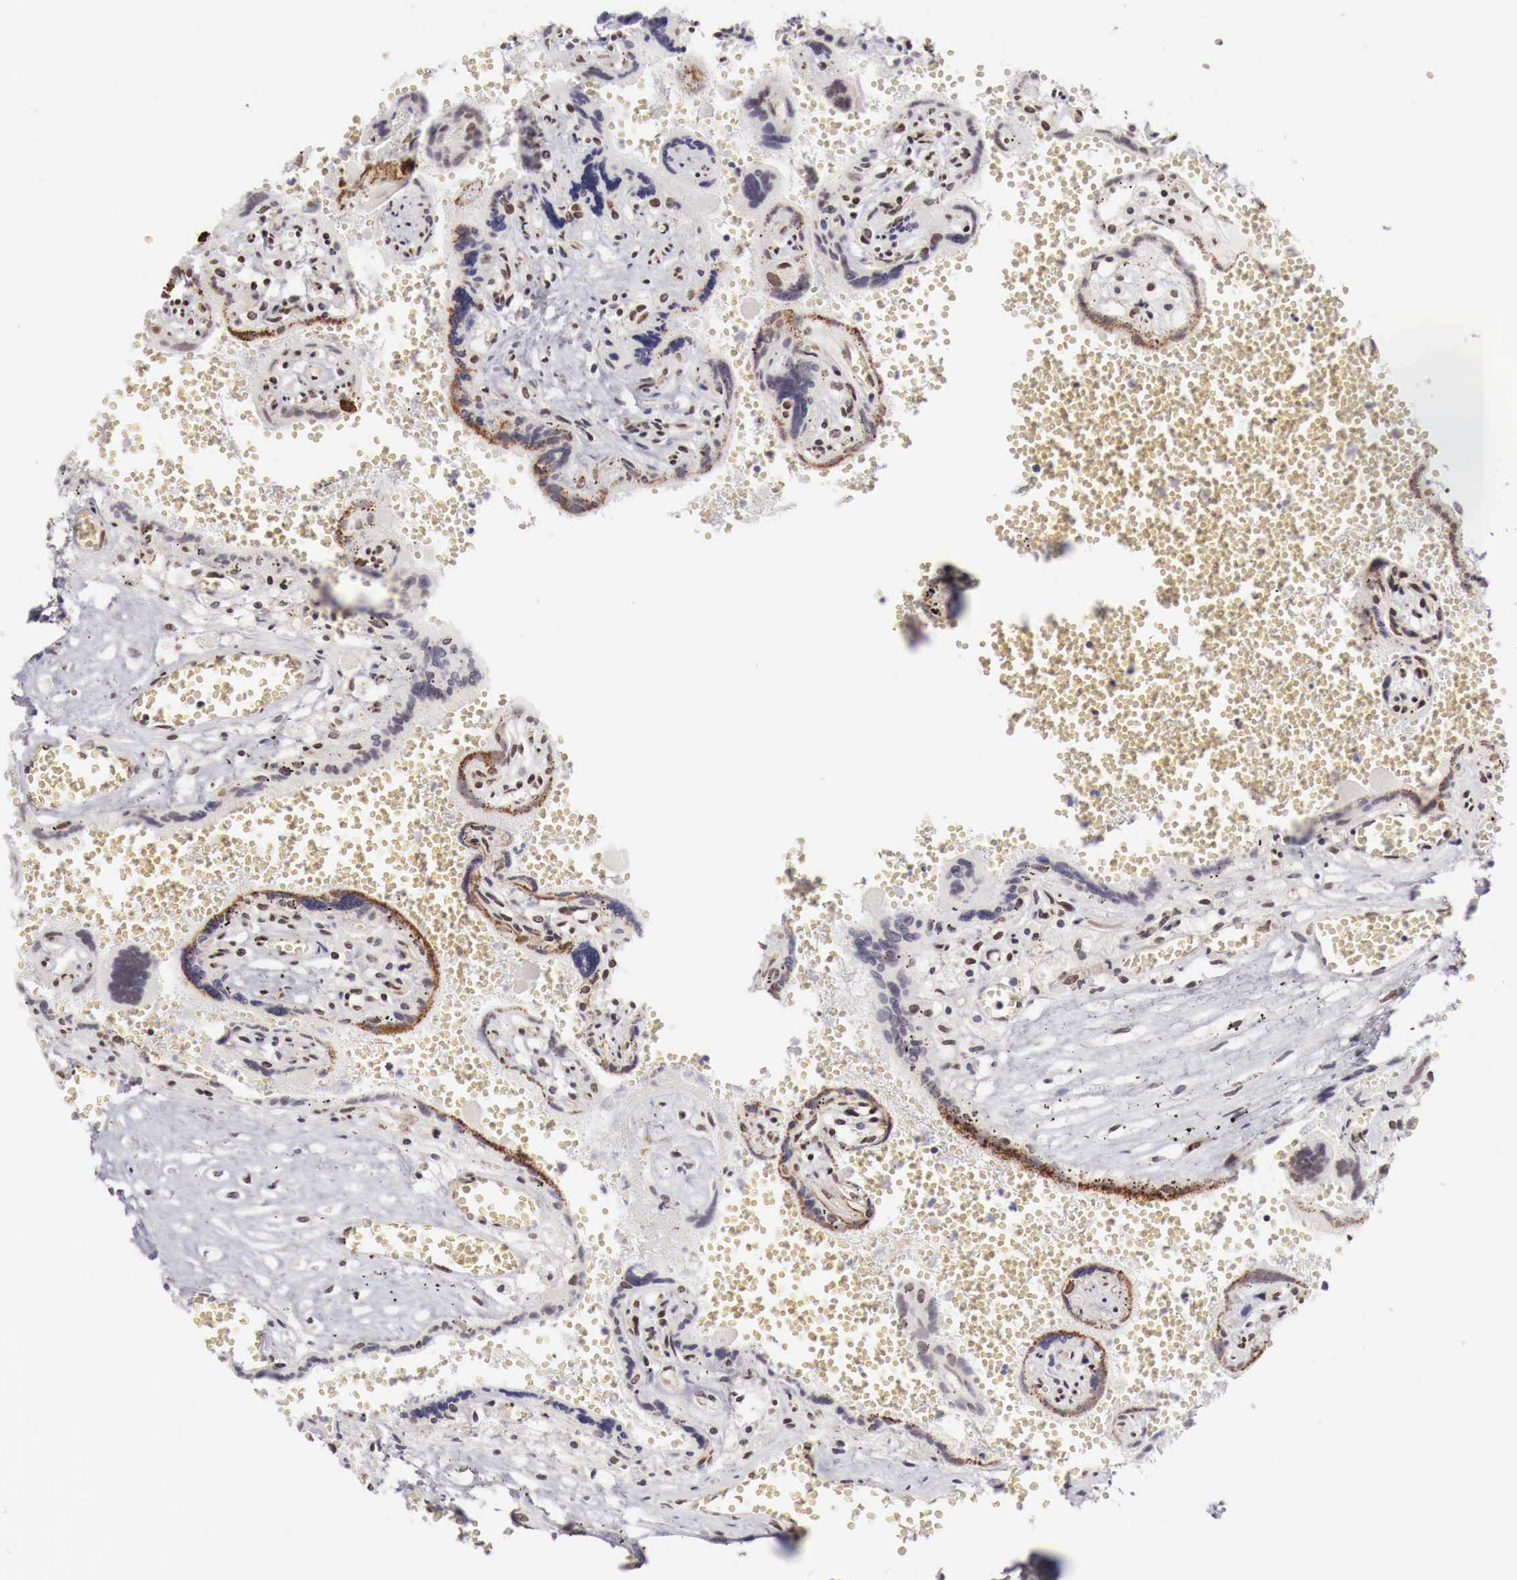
{"staining": {"intensity": "strong", "quantity": "25%-75%", "location": "nuclear"}, "tissue": "placenta", "cell_type": "Decidual cells", "image_type": "normal", "snomed": [{"axis": "morphology", "description": "Normal tissue, NOS"}, {"axis": "topography", "description": "Placenta"}], "caption": "Decidual cells display high levels of strong nuclear positivity in about 25%-75% of cells in normal placenta. (DAB (3,3'-diaminobenzidine) IHC, brown staining for protein, blue staining for nuclei).", "gene": "PHF14", "patient": {"sex": "female", "age": 40}}